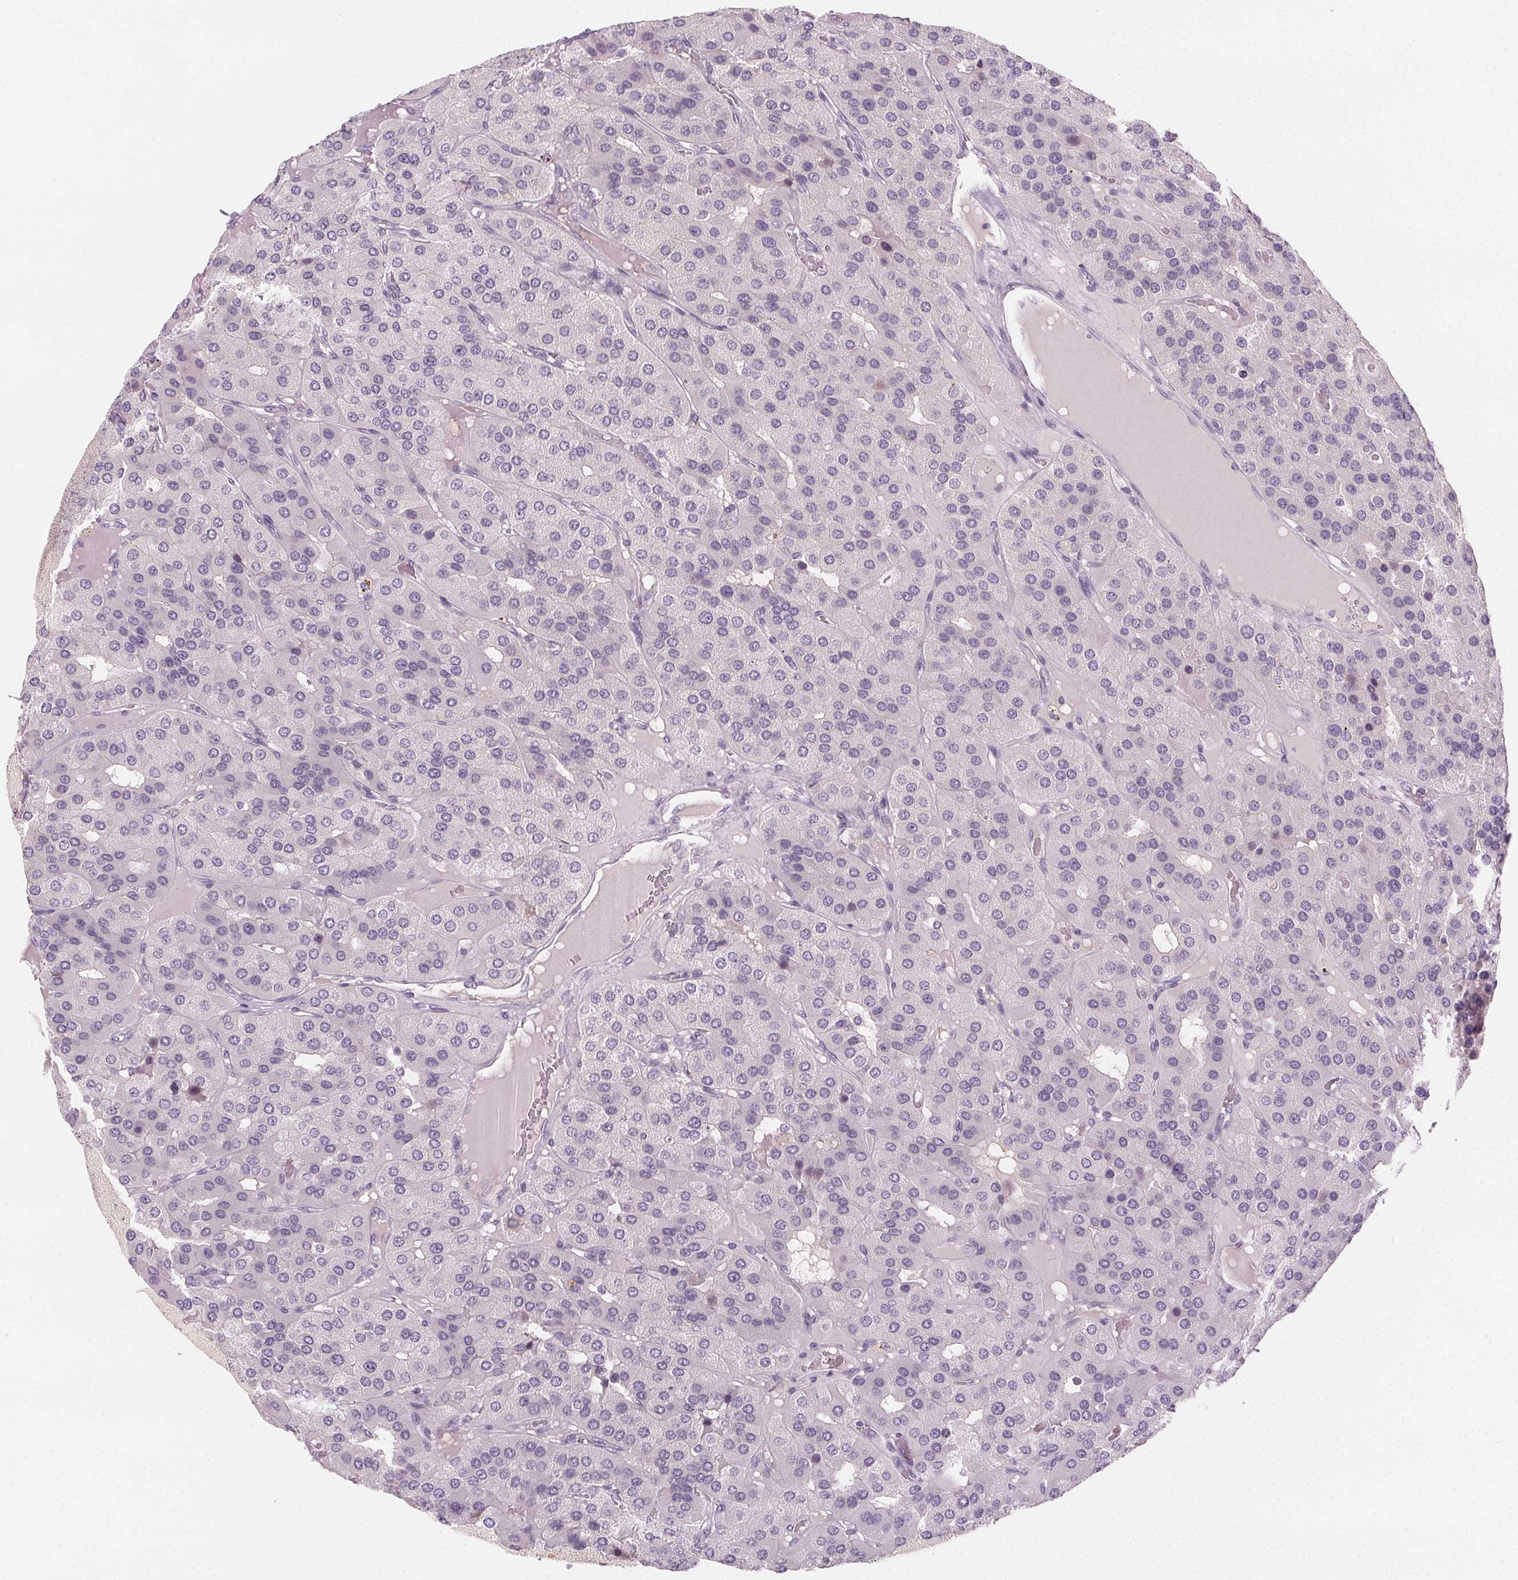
{"staining": {"intensity": "negative", "quantity": "none", "location": "none"}, "tissue": "parathyroid gland", "cell_type": "Glandular cells", "image_type": "normal", "snomed": [{"axis": "morphology", "description": "Normal tissue, NOS"}, {"axis": "morphology", "description": "Adenoma, NOS"}, {"axis": "topography", "description": "Parathyroid gland"}], "caption": "Protein analysis of unremarkable parathyroid gland displays no significant expression in glandular cells. Brightfield microscopy of IHC stained with DAB (3,3'-diaminobenzidine) (brown) and hematoxylin (blue), captured at high magnification.", "gene": "HSF5", "patient": {"sex": "female", "age": 86}}